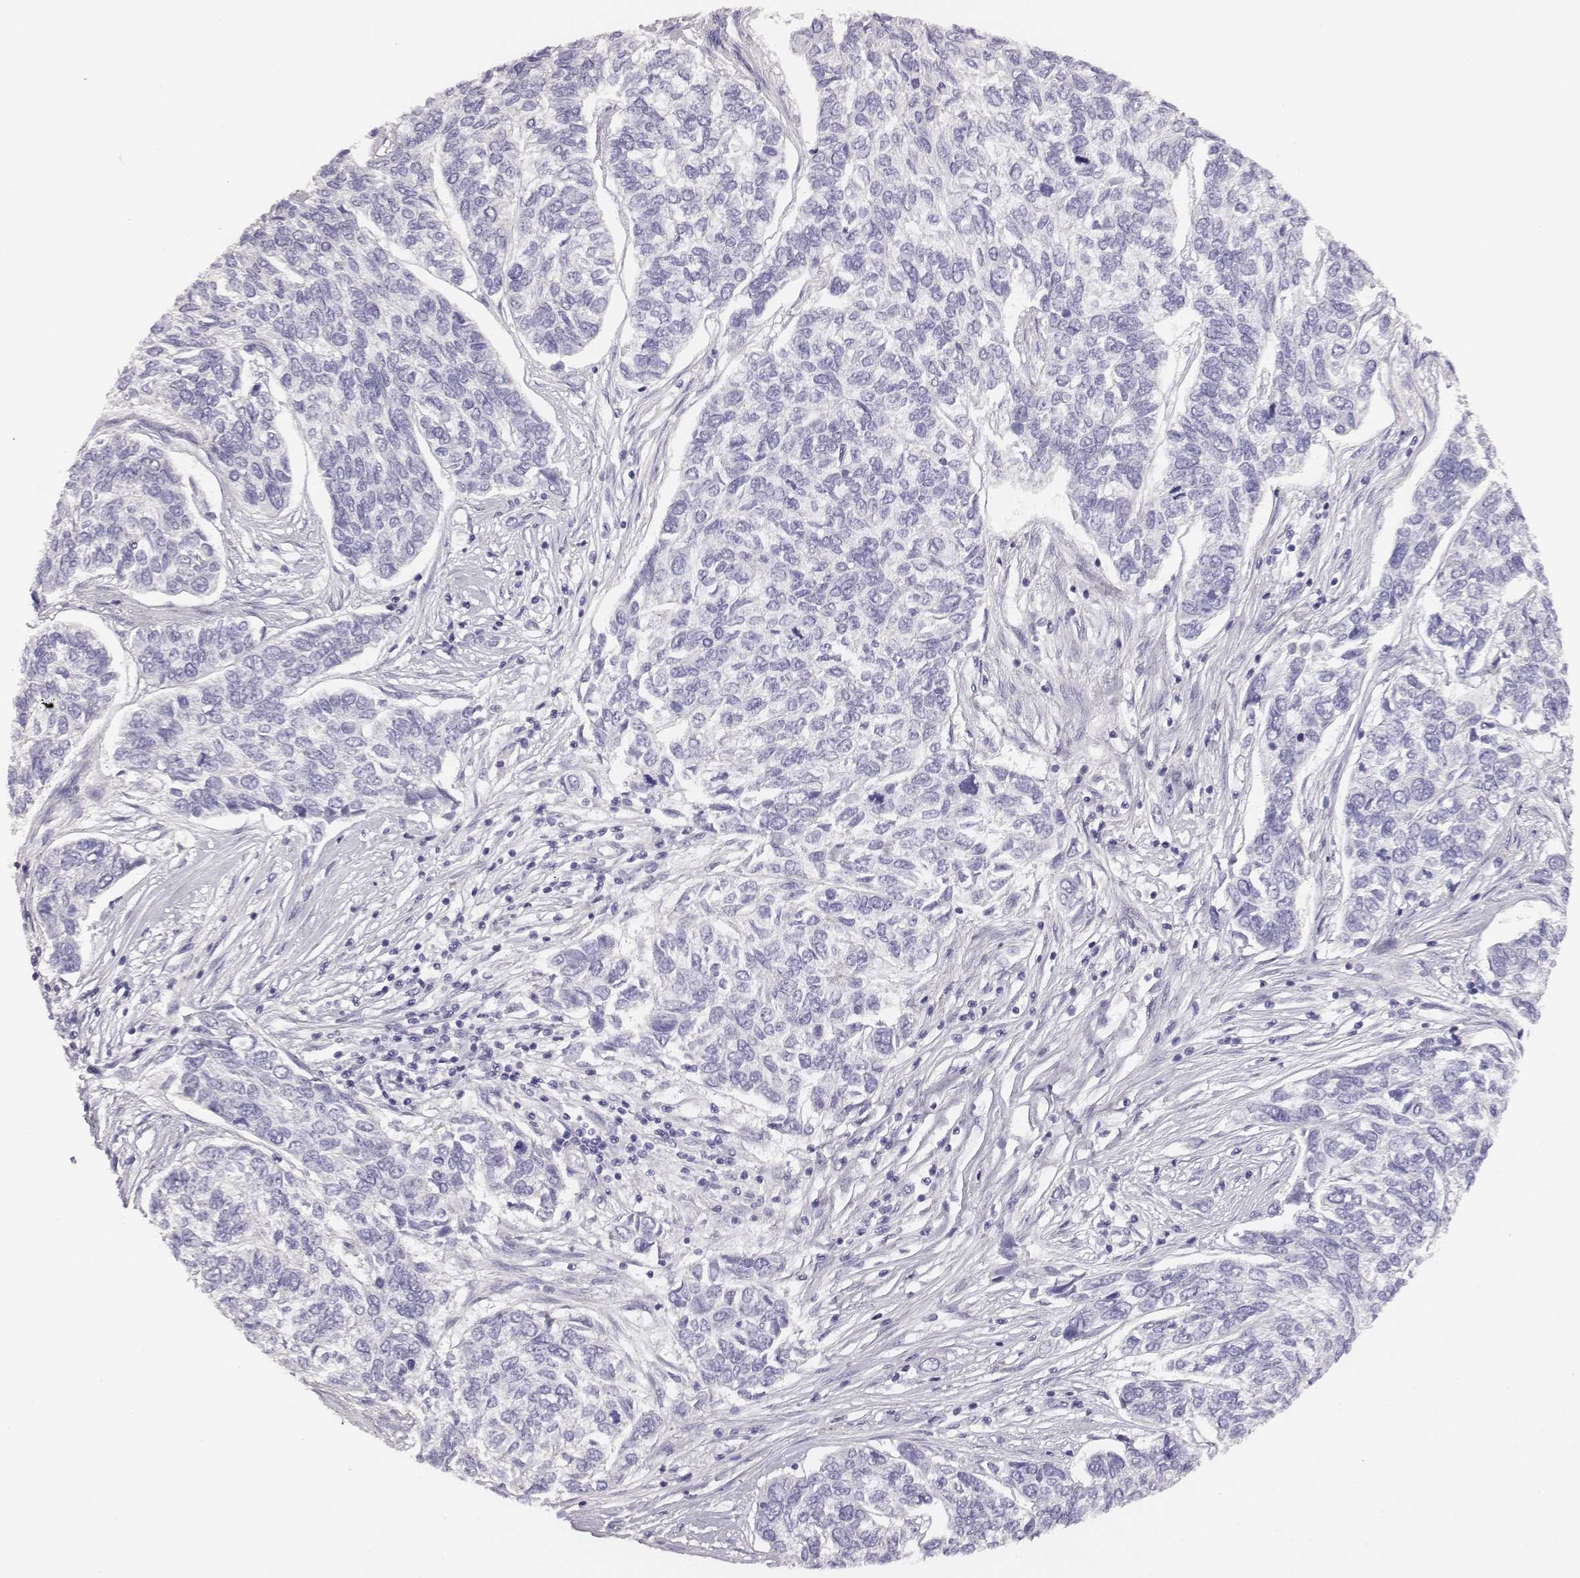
{"staining": {"intensity": "negative", "quantity": "none", "location": "none"}, "tissue": "skin cancer", "cell_type": "Tumor cells", "image_type": "cancer", "snomed": [{"axis": "morphology", "description": "Basal cell carcinoma"}, {"axis": "topography", "description": "Skin"}], "caption": "Micrograph shows no significant protein staining in tumor cells of skin cancer (basal cell carcinoma).", "gene": "ADAM7", "patient": {"sex": "female", "age": 65}}